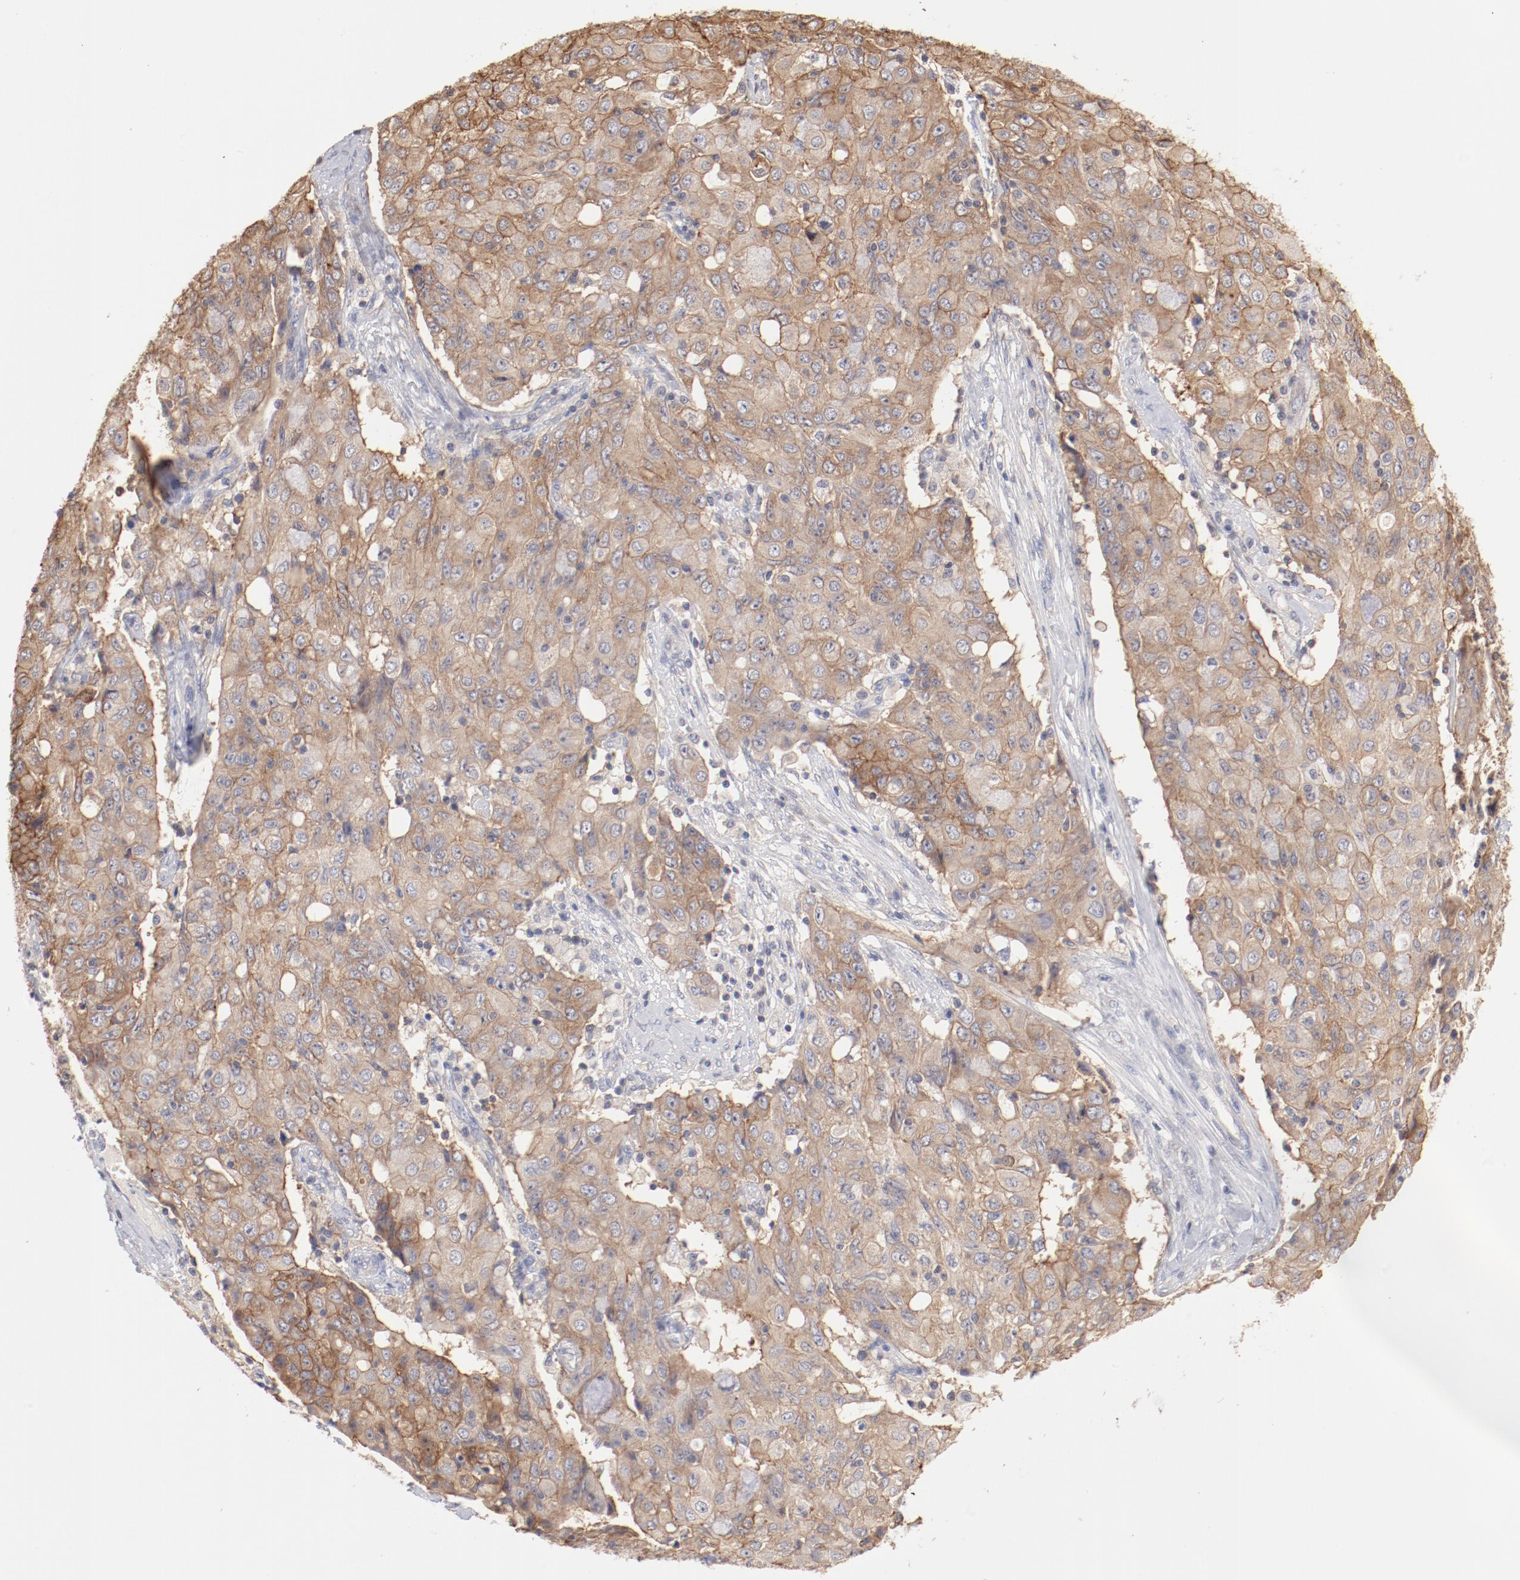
{"staining": {"intensity": "moderate", "quantity": ">75%", "location": "cytoplasmic/membranous"}, "tissue": "ovarian cancer", "cell_type": "Tumor cells", "image_type": "cancer", "snomed": [{"axis": "morphology", "description": "Carcinoma, endometroid"}, {"axis": "topography", "description": "Ovary"}], "caption": "Ovarian endometroid carcinoma stained for a protein demonstrates moderate cytoplasmic/membranous positivity in tumor cells.", "gene": "SETD3", "patient": {"sex": "female", "age": 42}}